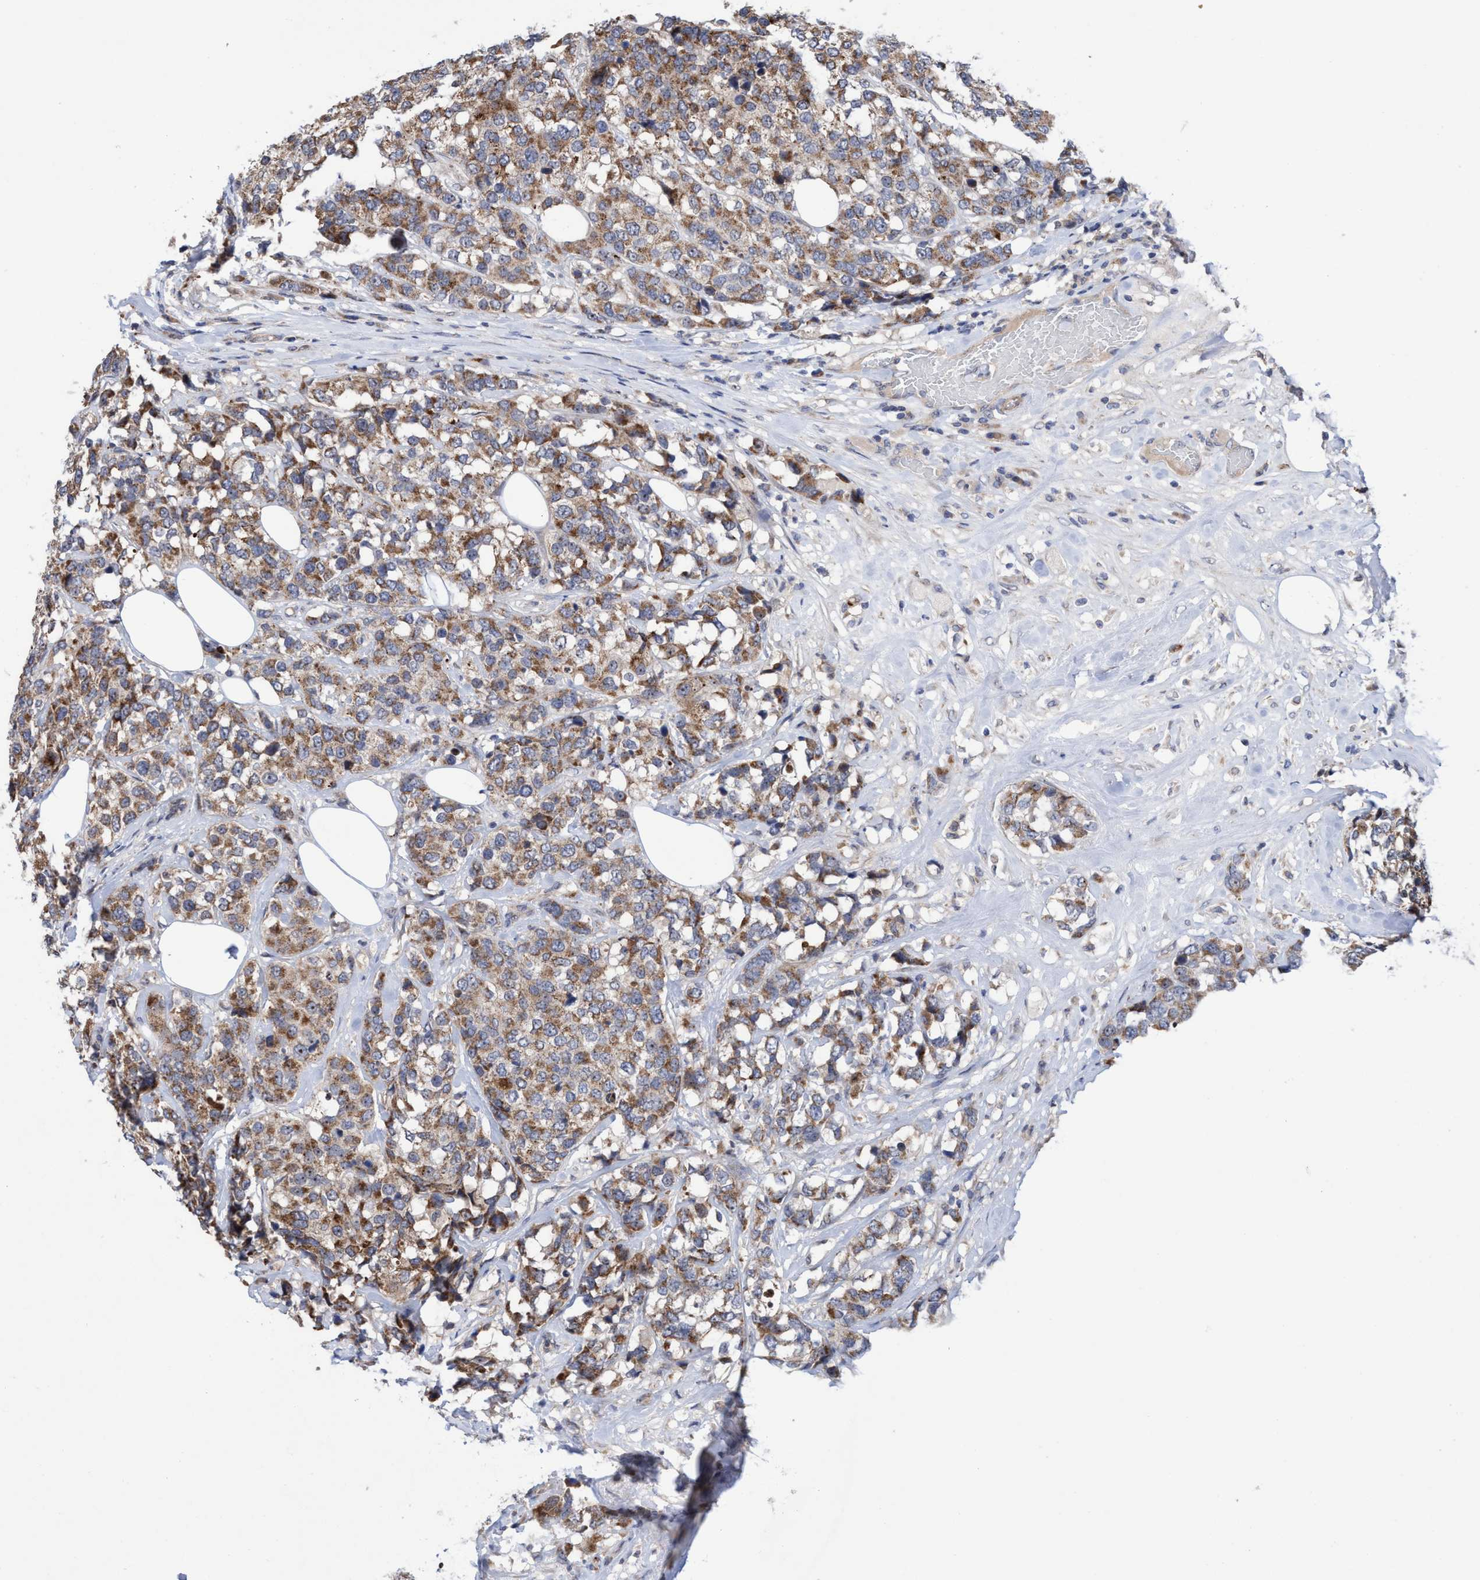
{"staining": {"intensity": "moderate", "quantity": ">75%", "location": "cytoplasmic/membranous,nuclear"}, "tissue": "breast cancer", "cell_type": "Tumor cells", "image_type": "cancer", "snomed": [{"axis": "morphology", "description": "Lobular carcinoma"}, {"axis": "topography", "description": "Breast"}], "caption": "High-magnification brightfield microscopy of breast cancer stained with DAB (3,3'-diaminobenzidine) (brown) and counterstained with hematoxylin (blue). tumor cells exhibit moderate cytoplasmic/membranous and nuclear positivity is present in about>75% of cells. (Brightfield microscopy of DAB IHC at high magnification).", "gene": "P2RY14", "patient": {"sex": "female", "age": 59}}